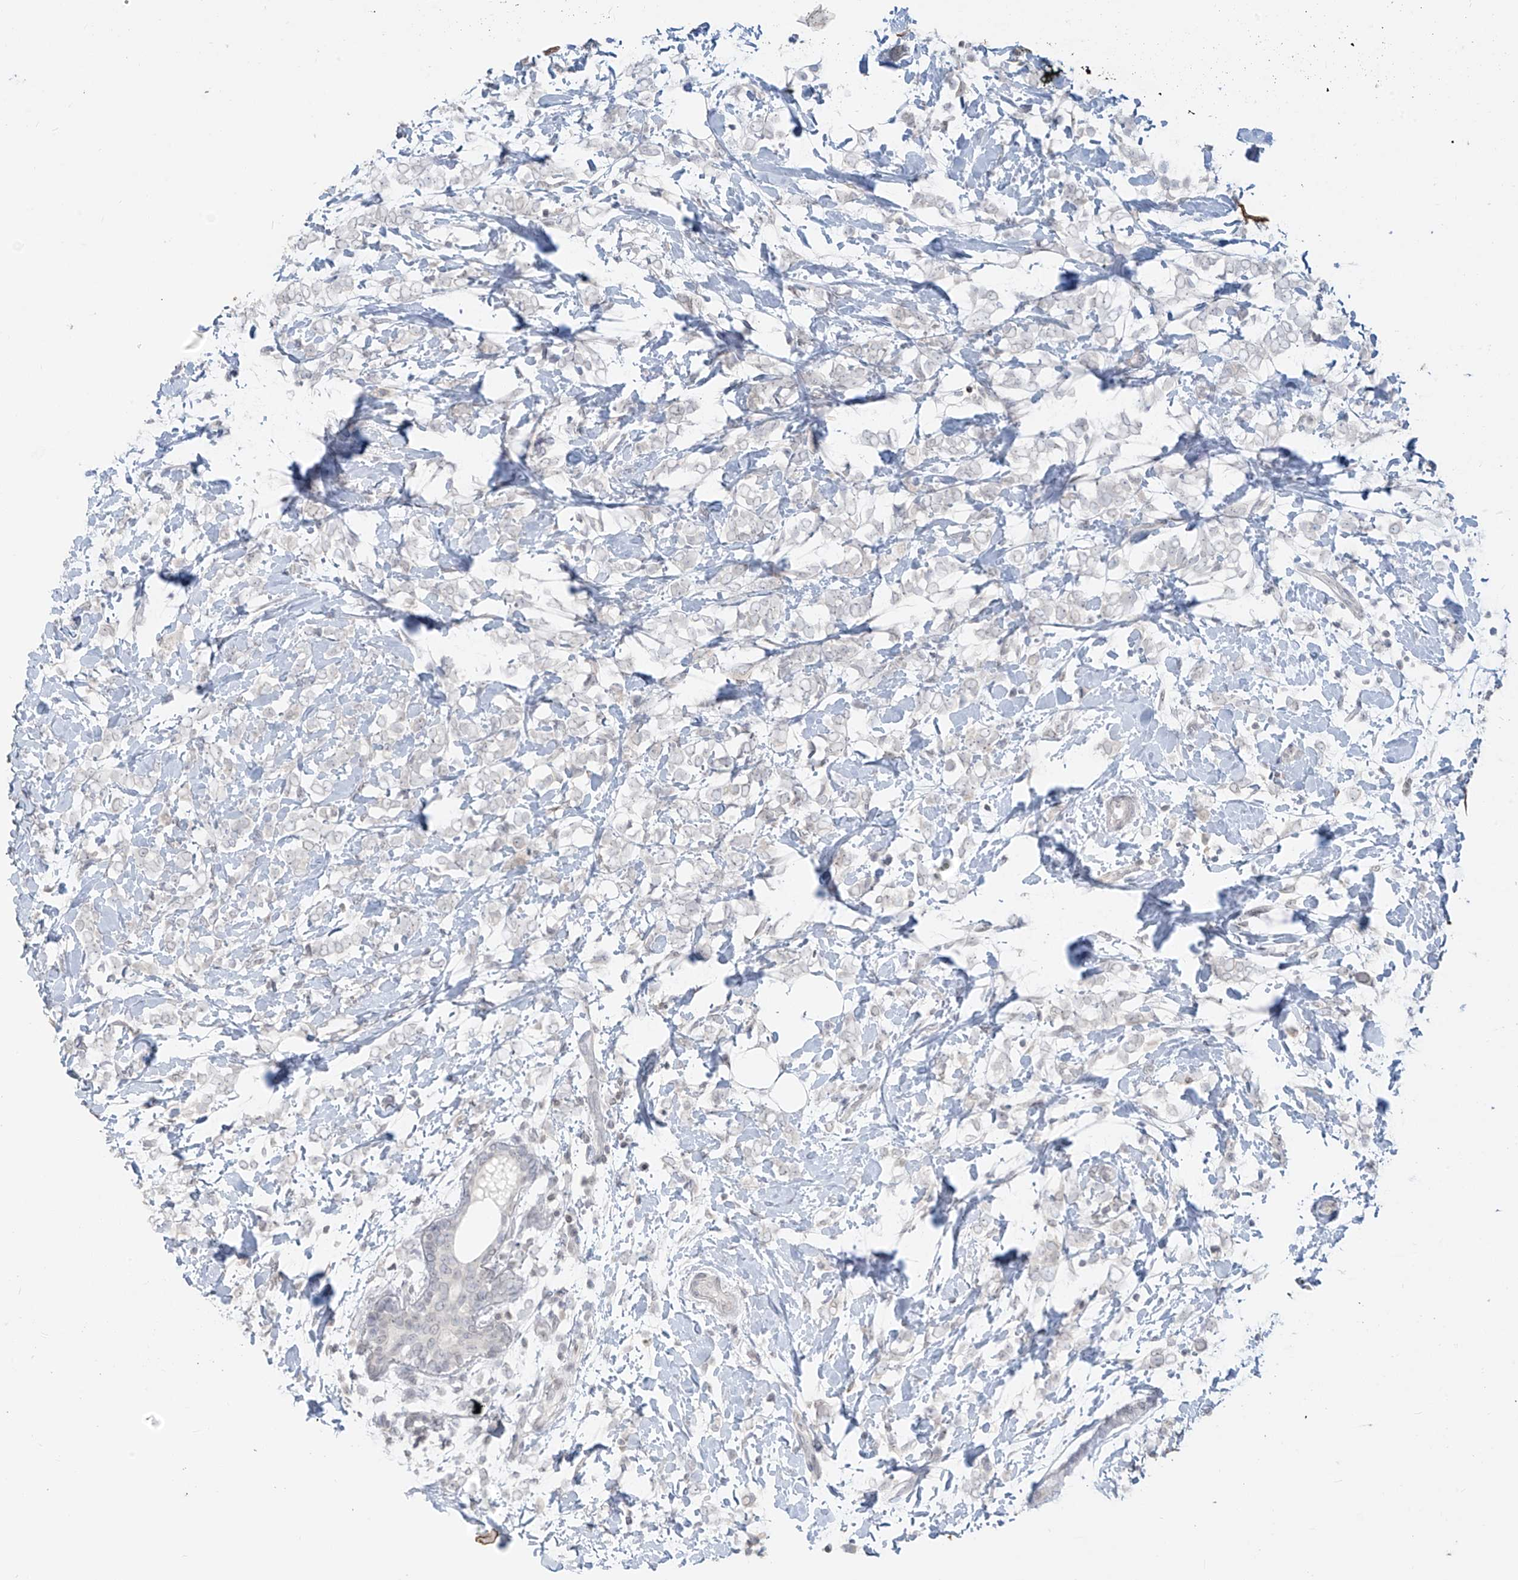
{"staining": {"intensity": "negative", "quantity": "none", "location": "none"}, "tissue": "breast cancer", "cell_type": "Tumor cells", "image_type": "cancer", "snomed": [{"axis": "morphology", "description": "Normal tissue, NOS"}, {"axis": "morphology", "description": "Lobular carcinoma"}, {"axis": "topography", "description": "Breast"}], "caption": "Tumor cells are negative for protein expression in human lobular carcinoma (breast). (Immunohistochemistry, brightfield microscopy, high magnification).", "gene": "OSBPL7", "patient": {"sex": "female", "age": 47}}